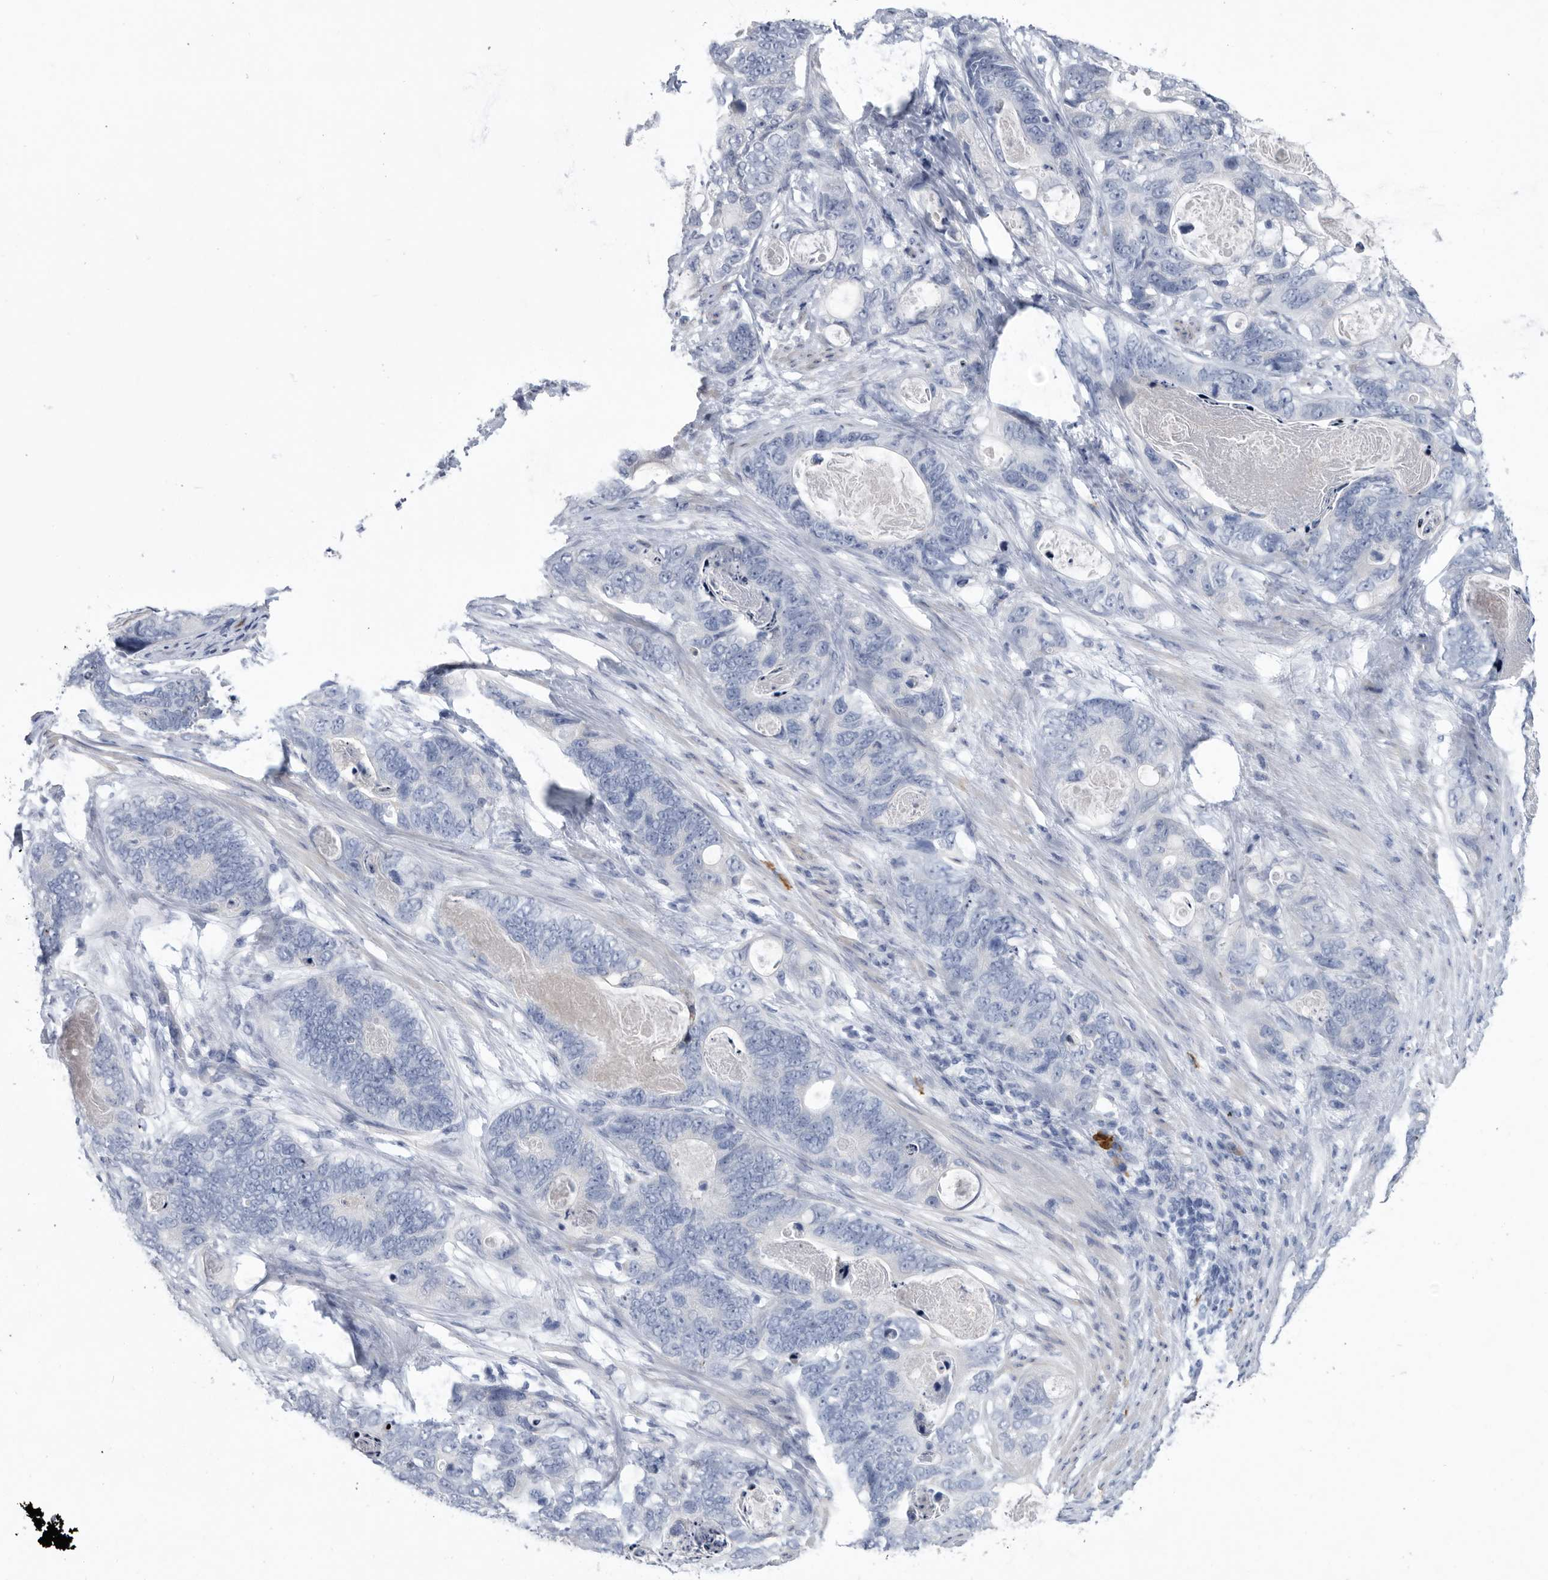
{"staining": {"intensity": "negative", "quantity": "none", "location": "none"}, "tissue": "stomach cancer", "cell_type": "Tumor cells", "image_type": "cancer", "snomed": [{"axis": "morphology", "description": "Normal tissue, NOS"}, {"axis": "morphology", "description": "Adenocarcinoma, NOS"}, {"axis": "topography", "description": "Stomach"}], "caption": "Immunohistochemistry of stomach adenocarcinoma displays no expression in tumor cells.", "gene": "BTBD6", "patient": {"sex": "female", "age": 89}}